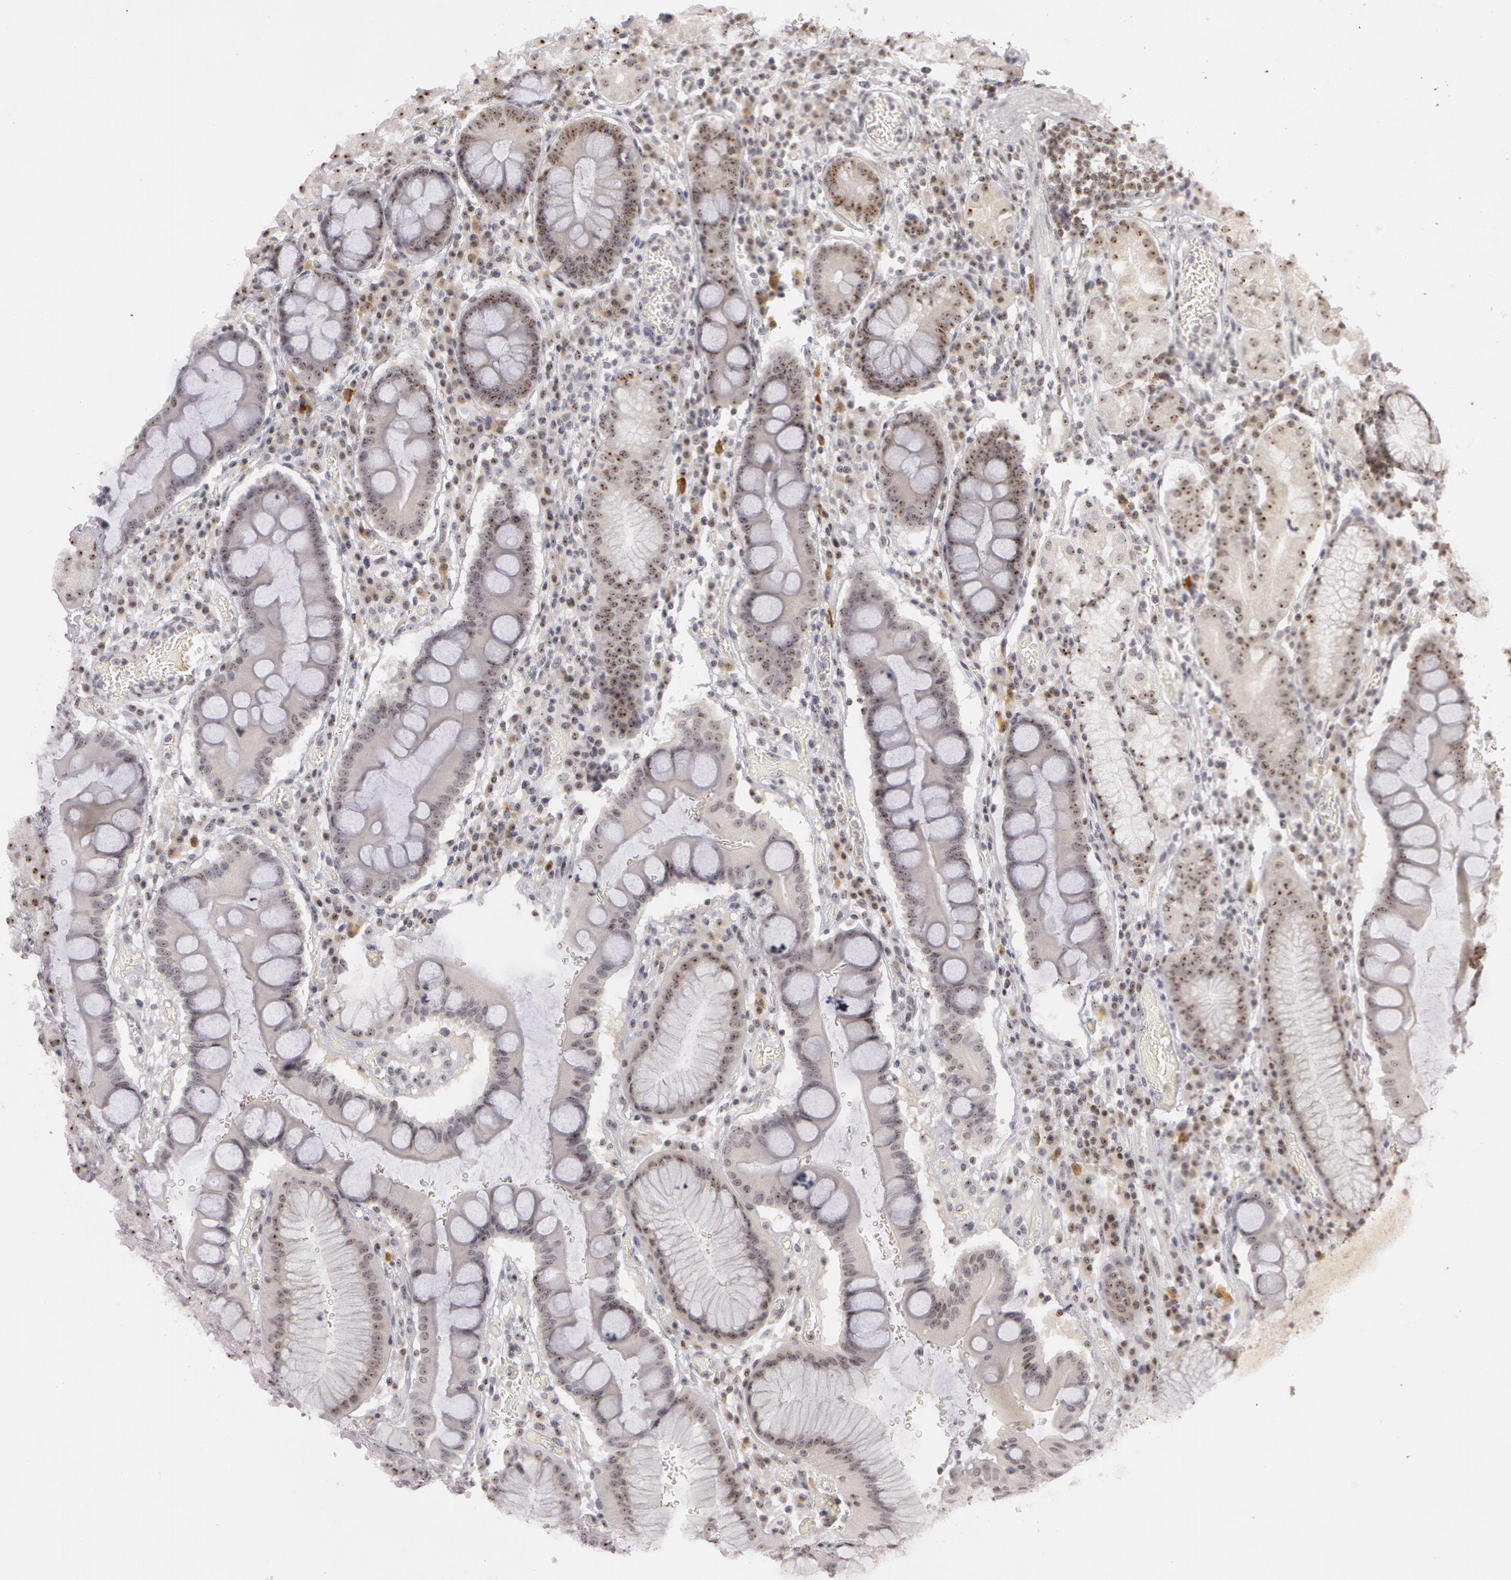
{"staining": {"intensity": "moderate", "quantity": ">75%", "location": "nuclear"}, "tissue": "stomach", "cell_type": "Glandular cells", "image_type": "normal", "snomed": [{"axis": "morphology", "description": "Normal tissue, NOS"}, {"axis": "topography", "description": "Stomach, lower"}], "caption": "Unremarkable stomach demonstrates moderate nuclear positivity in about >75% of glandular cells The protein is stained brown, and the nuclei are stained in blue (DAB (3,3'-diaminobenzidine) IHC with brightfield microscopy, high magnification)..", "gene": "FBL", "patient": {"sex": "female", "age": 73}}